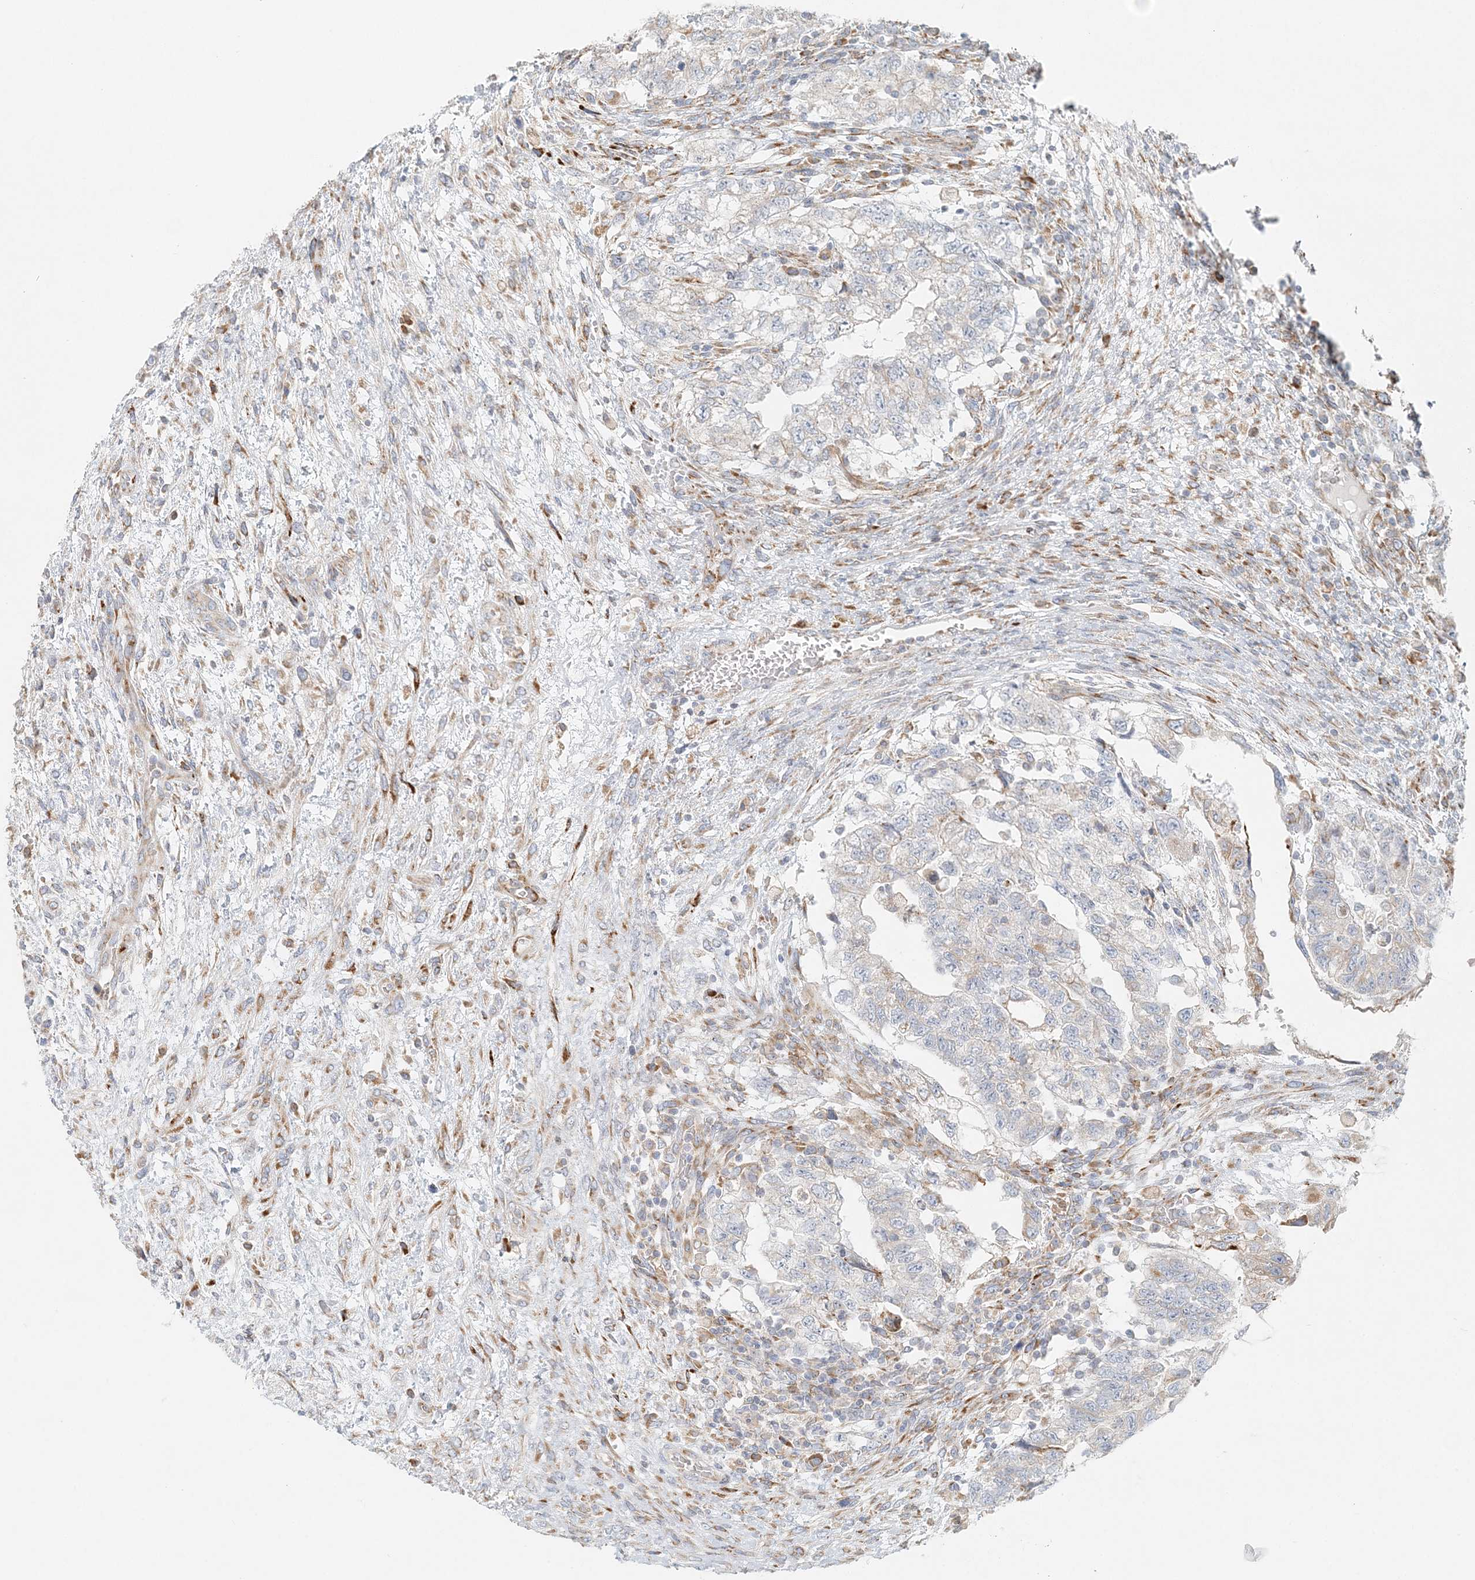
{"staining": {"intensity": "negative", "quantity": "none", "location": "none"}, "tissue": "testis cancer", "cell_type": "Tumor cells", "image_type": "cancer", "snomed": [{"axis": "morphology", "description": "Carcinoma, Embryonal, NOS"}, {"axis": "topography", "description": "Testis"}], "caption": "Tumor cells are negative for protein expression in human testis cancer.", "gene": "STK11IP", "patient": {"sex": "male", "age": 36}}